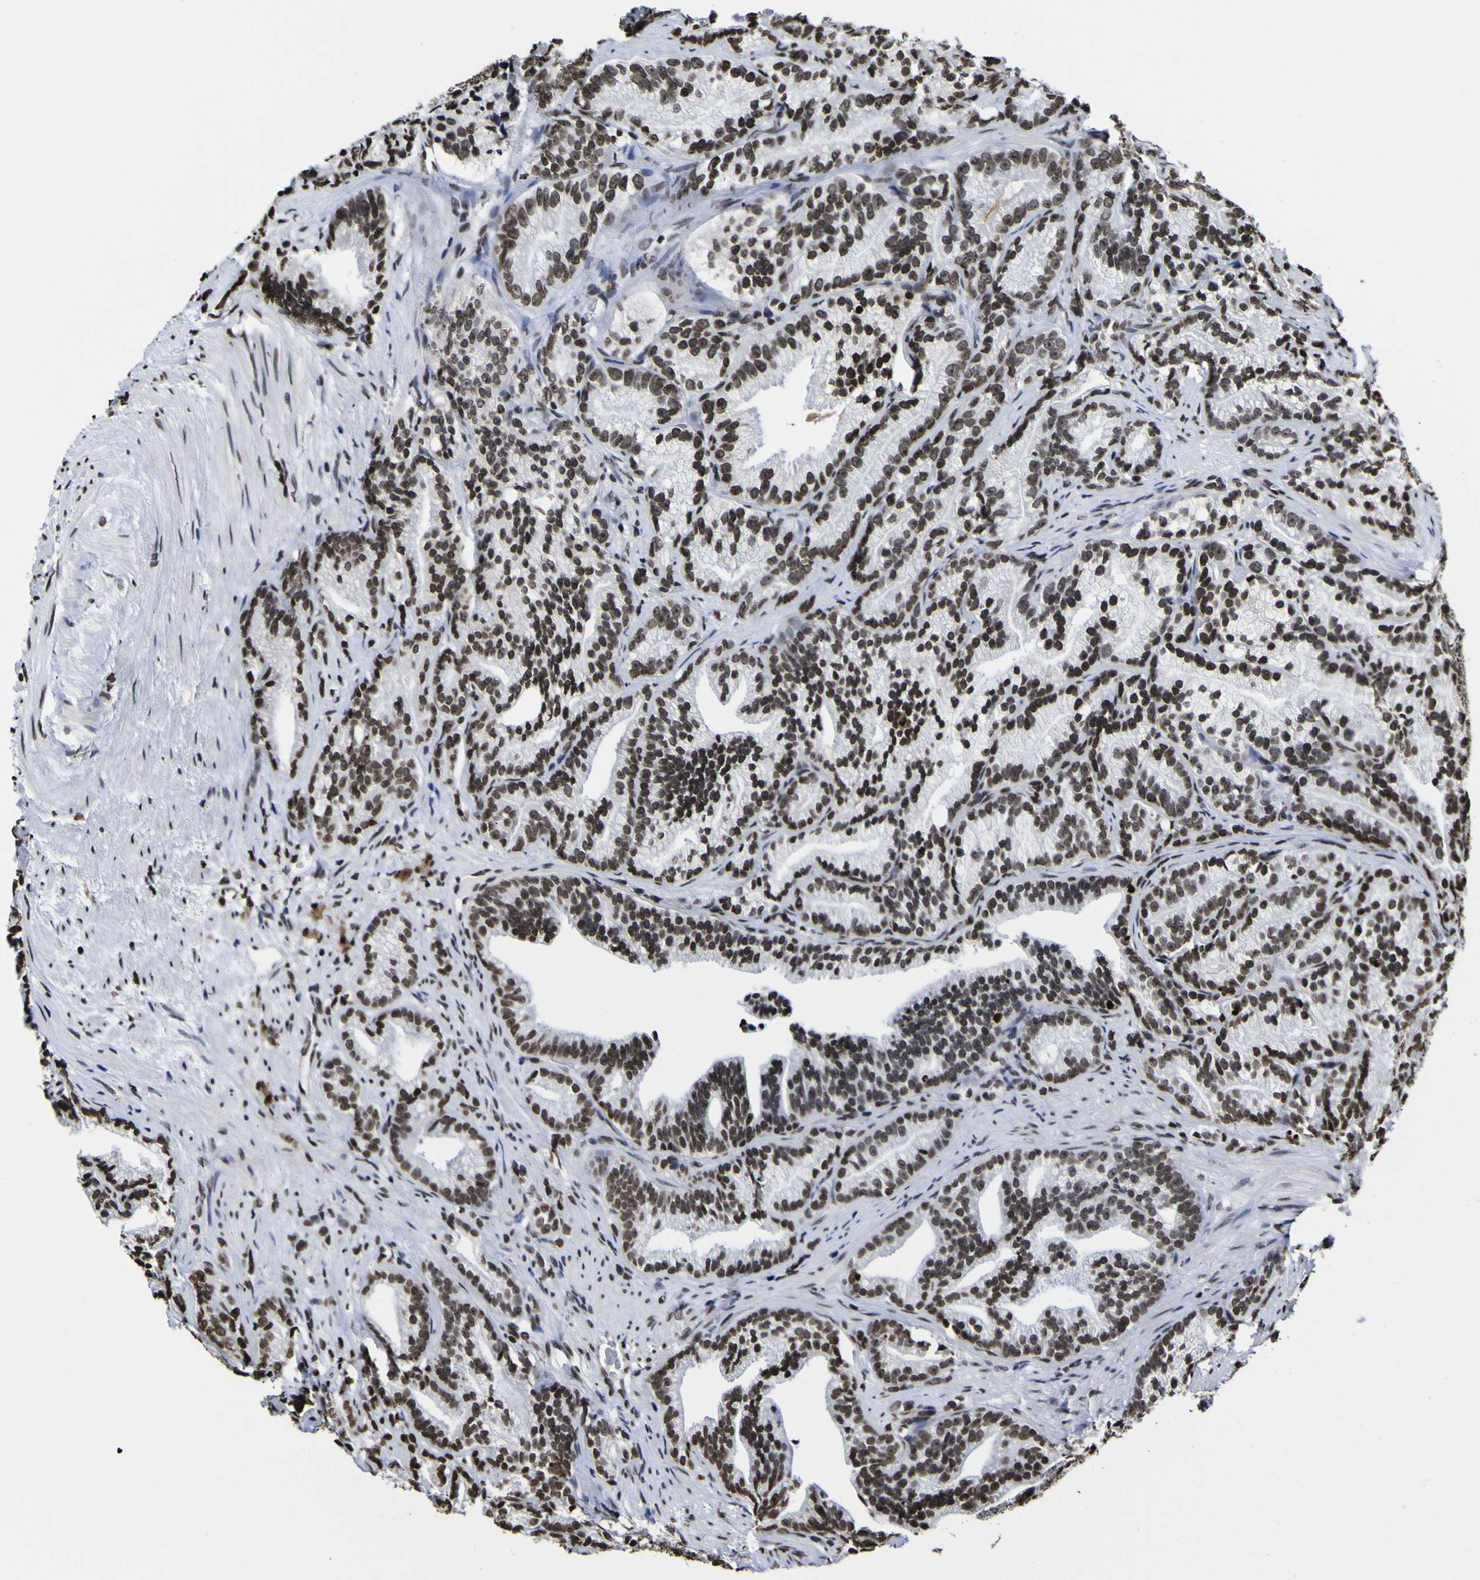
{"staining": {"intensity": "strong", "quantity": ">75%", "location": "nuclear"}, "tissue": "prostate cancer", "cell_type": "Tumor cells", "image_type": "cancer", "snomed": [{"axis": "morphology", "description": "Adenocarcinoma, Low grade"}, {"axis": "topography", "description": "Prostate"}], "caption": "A high-resolution photomicrograph shows immunohistochemistry (IHC) staining of prostate cancer, which demonstrates strong nuclear positivity in approximately >75% of tumor cells.", "gene": "PIAS1", "patient": {"sex": "male", "age": 89}}